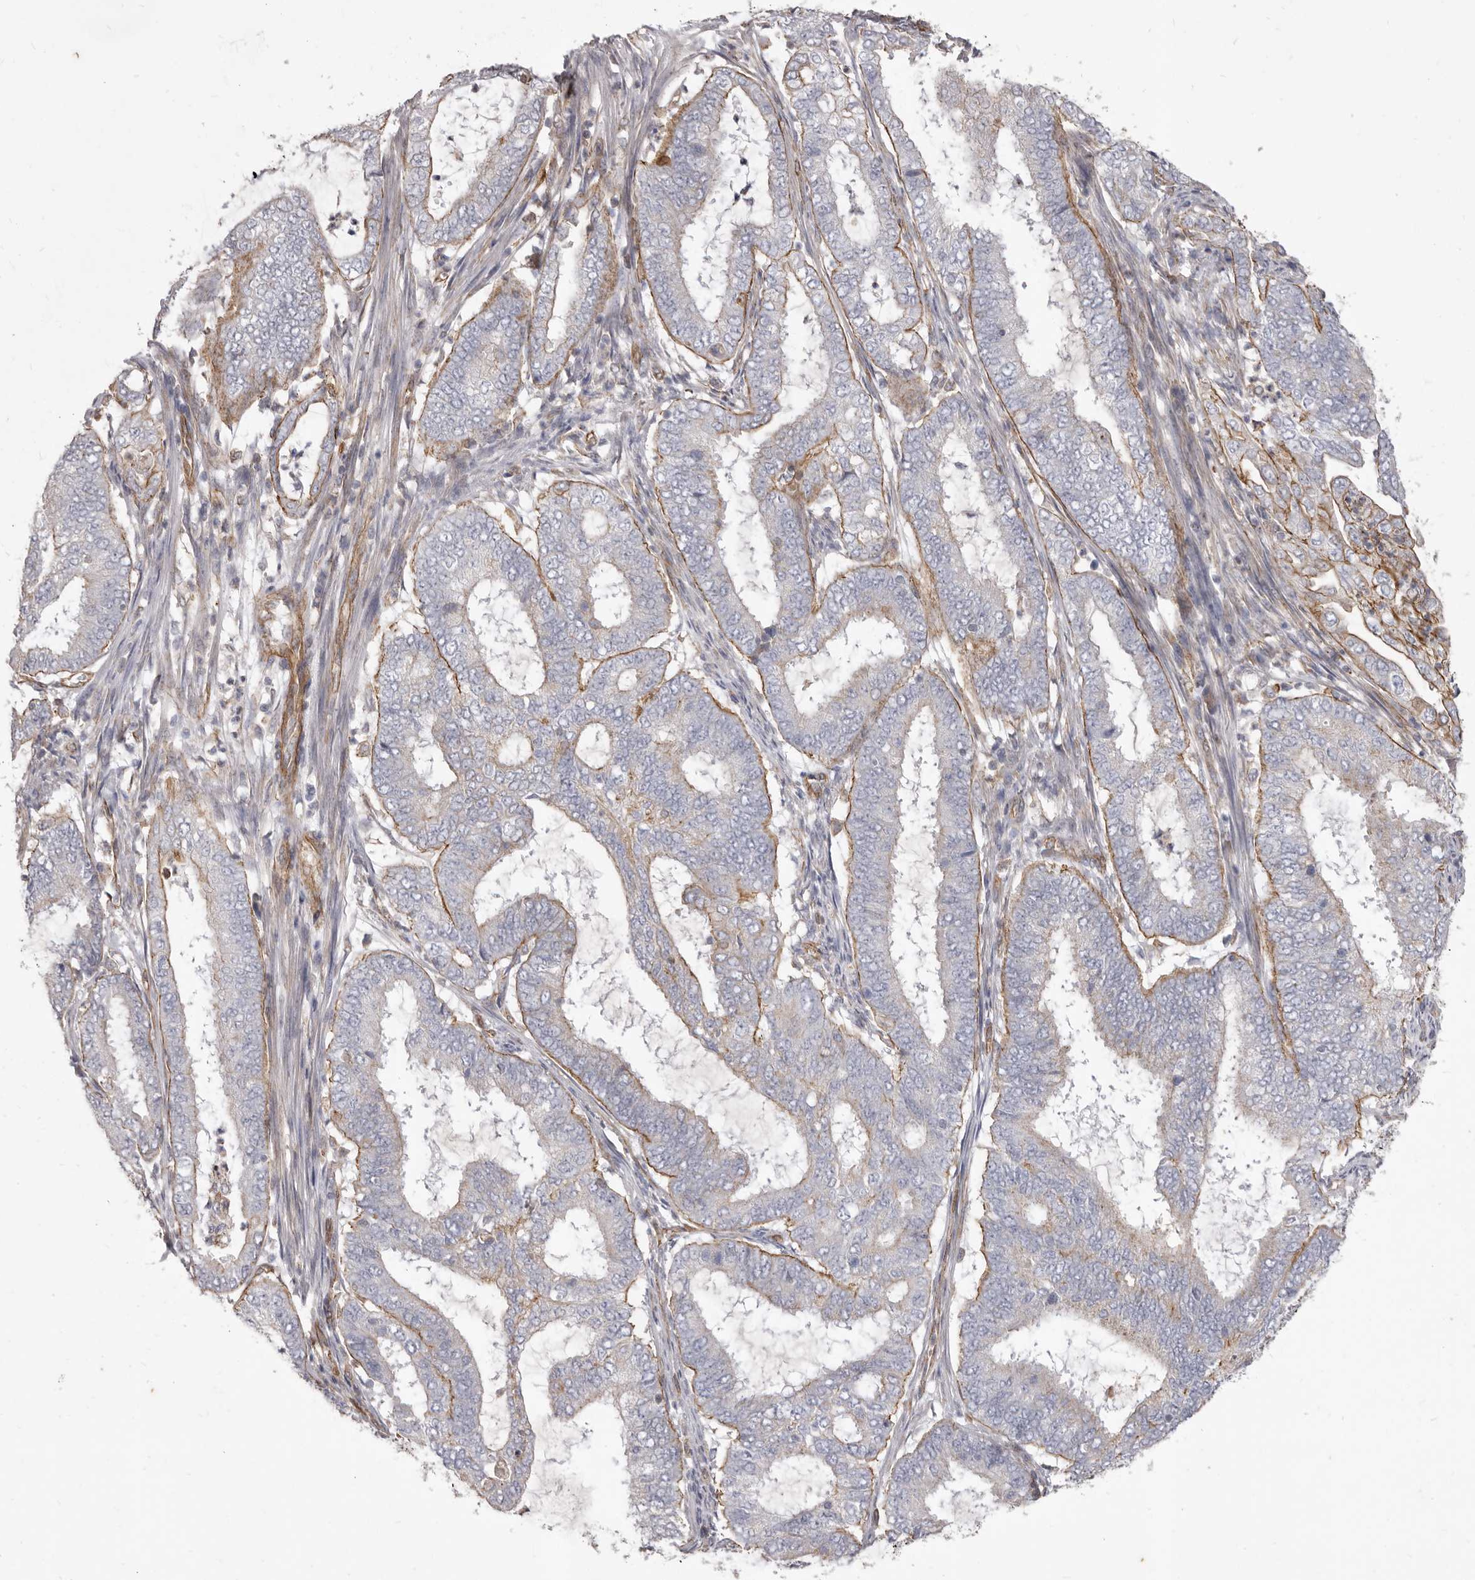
{"staining": {"intensity": "weak", "quantity": "<25%", "location": "cytoplasmic/membranous"}, "tissue": "endometrial cancer", "cell_type": "Tumor cells", "image_type": "cancer", "snomed": [{"axis": "morphology", "description": "Adenocarcinoma, NOS"}, {"axis": "topography", "description": "Endometrium"}], "caption": "IHC of endometrial adenocarcinoma exhibits no positivity in tumor cells.", "gene": "P2RX6", "patient": {"sex": "female", "age": 51}}